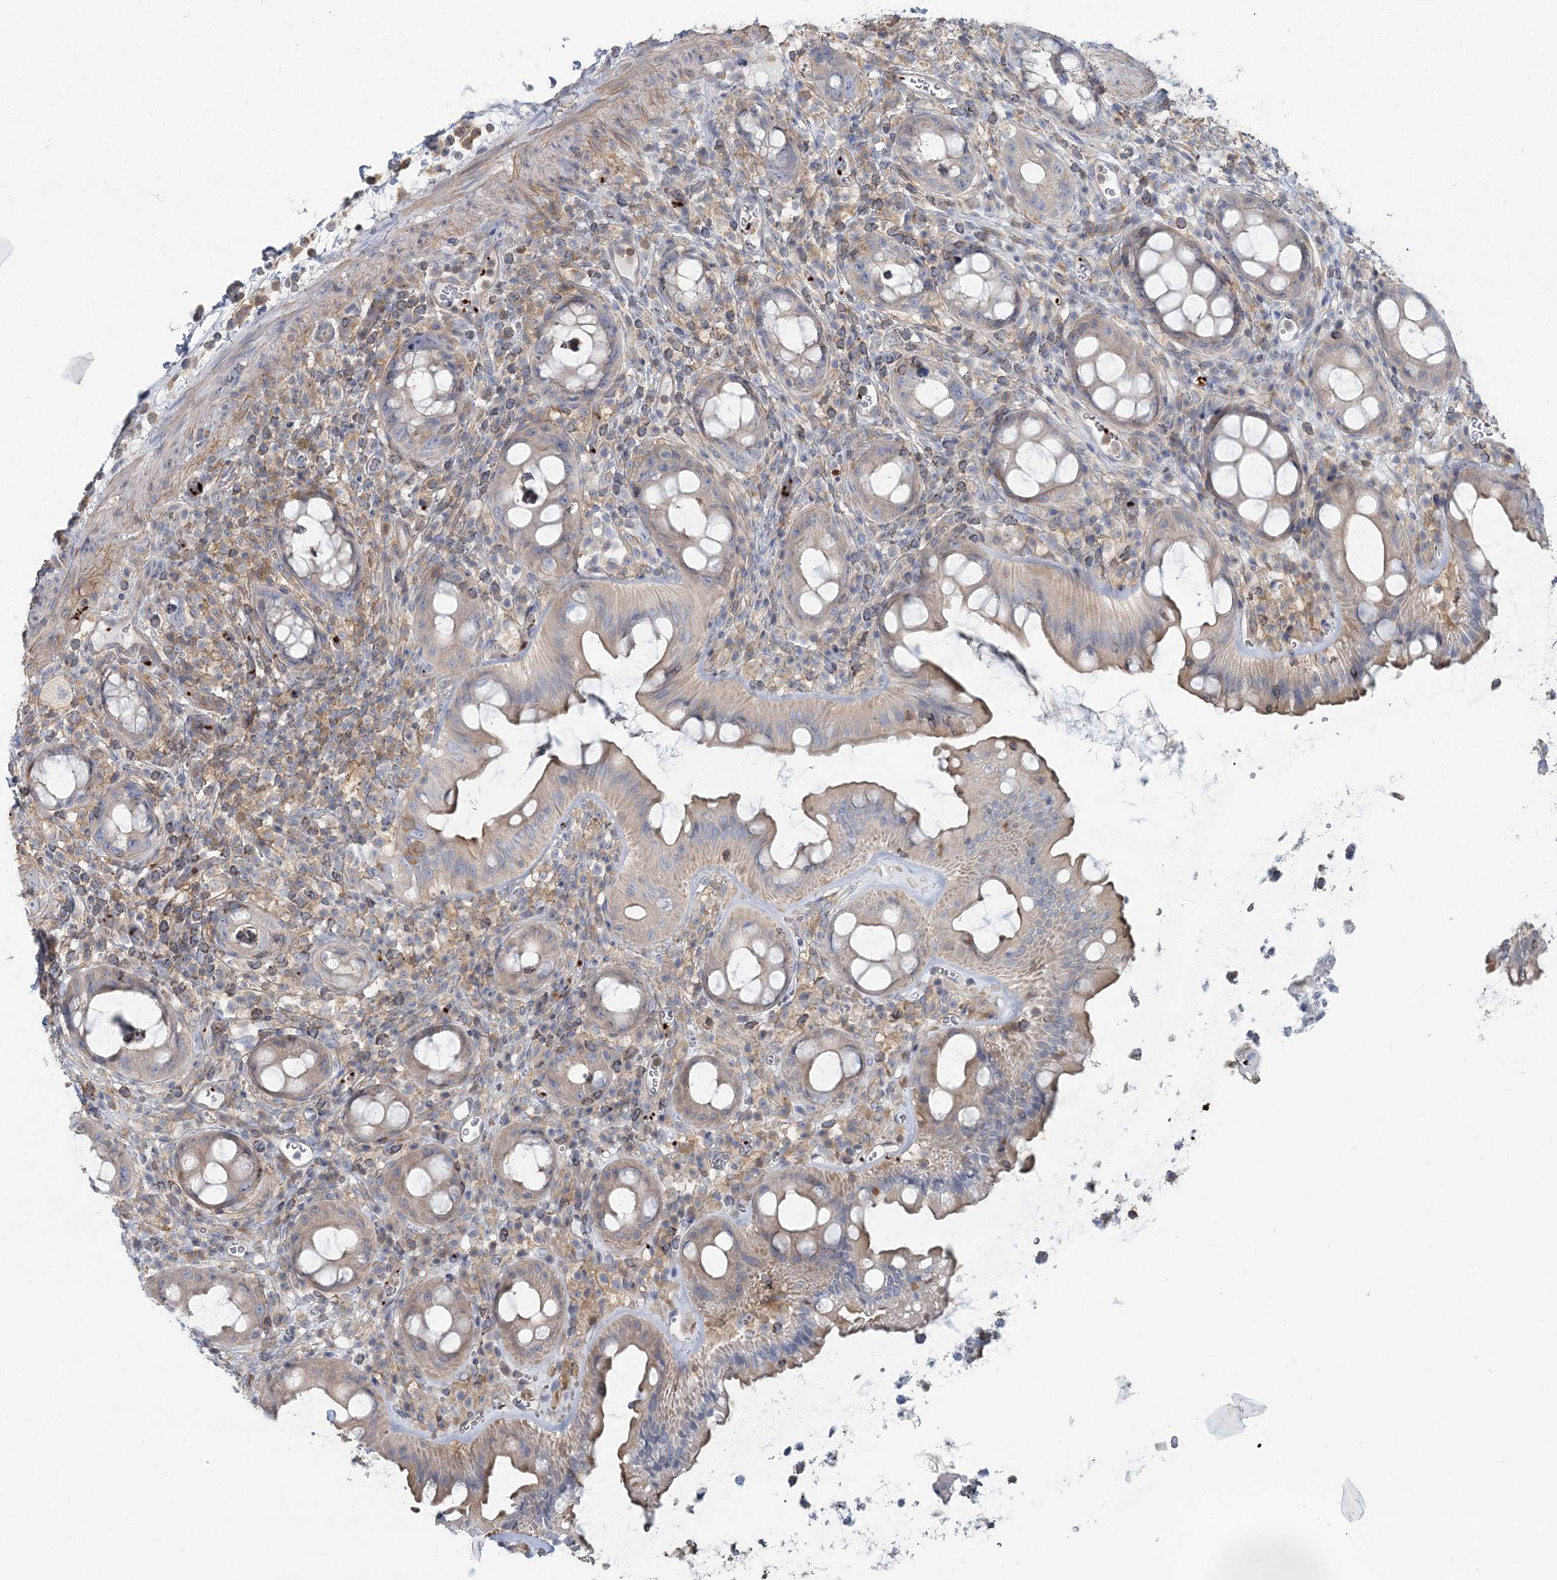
{"staining": {"intensity": "weak", "quantity": "<25%", "location": "cytoplasmic/membranous"}, "tissue": "rectum", "cell_type": "Glandular cells", "image_type": "normal", "snomed": [{"axis": "morphology", "description": "Normal tissue, NOS"}, {"axis": "topography", "description": "Rectum"}], "caption": "The micrograph reveals no significant staining in glandular cells of rectum.", "gene": "CUEDC2", "patient": {"sex": "female", "age": 57}}